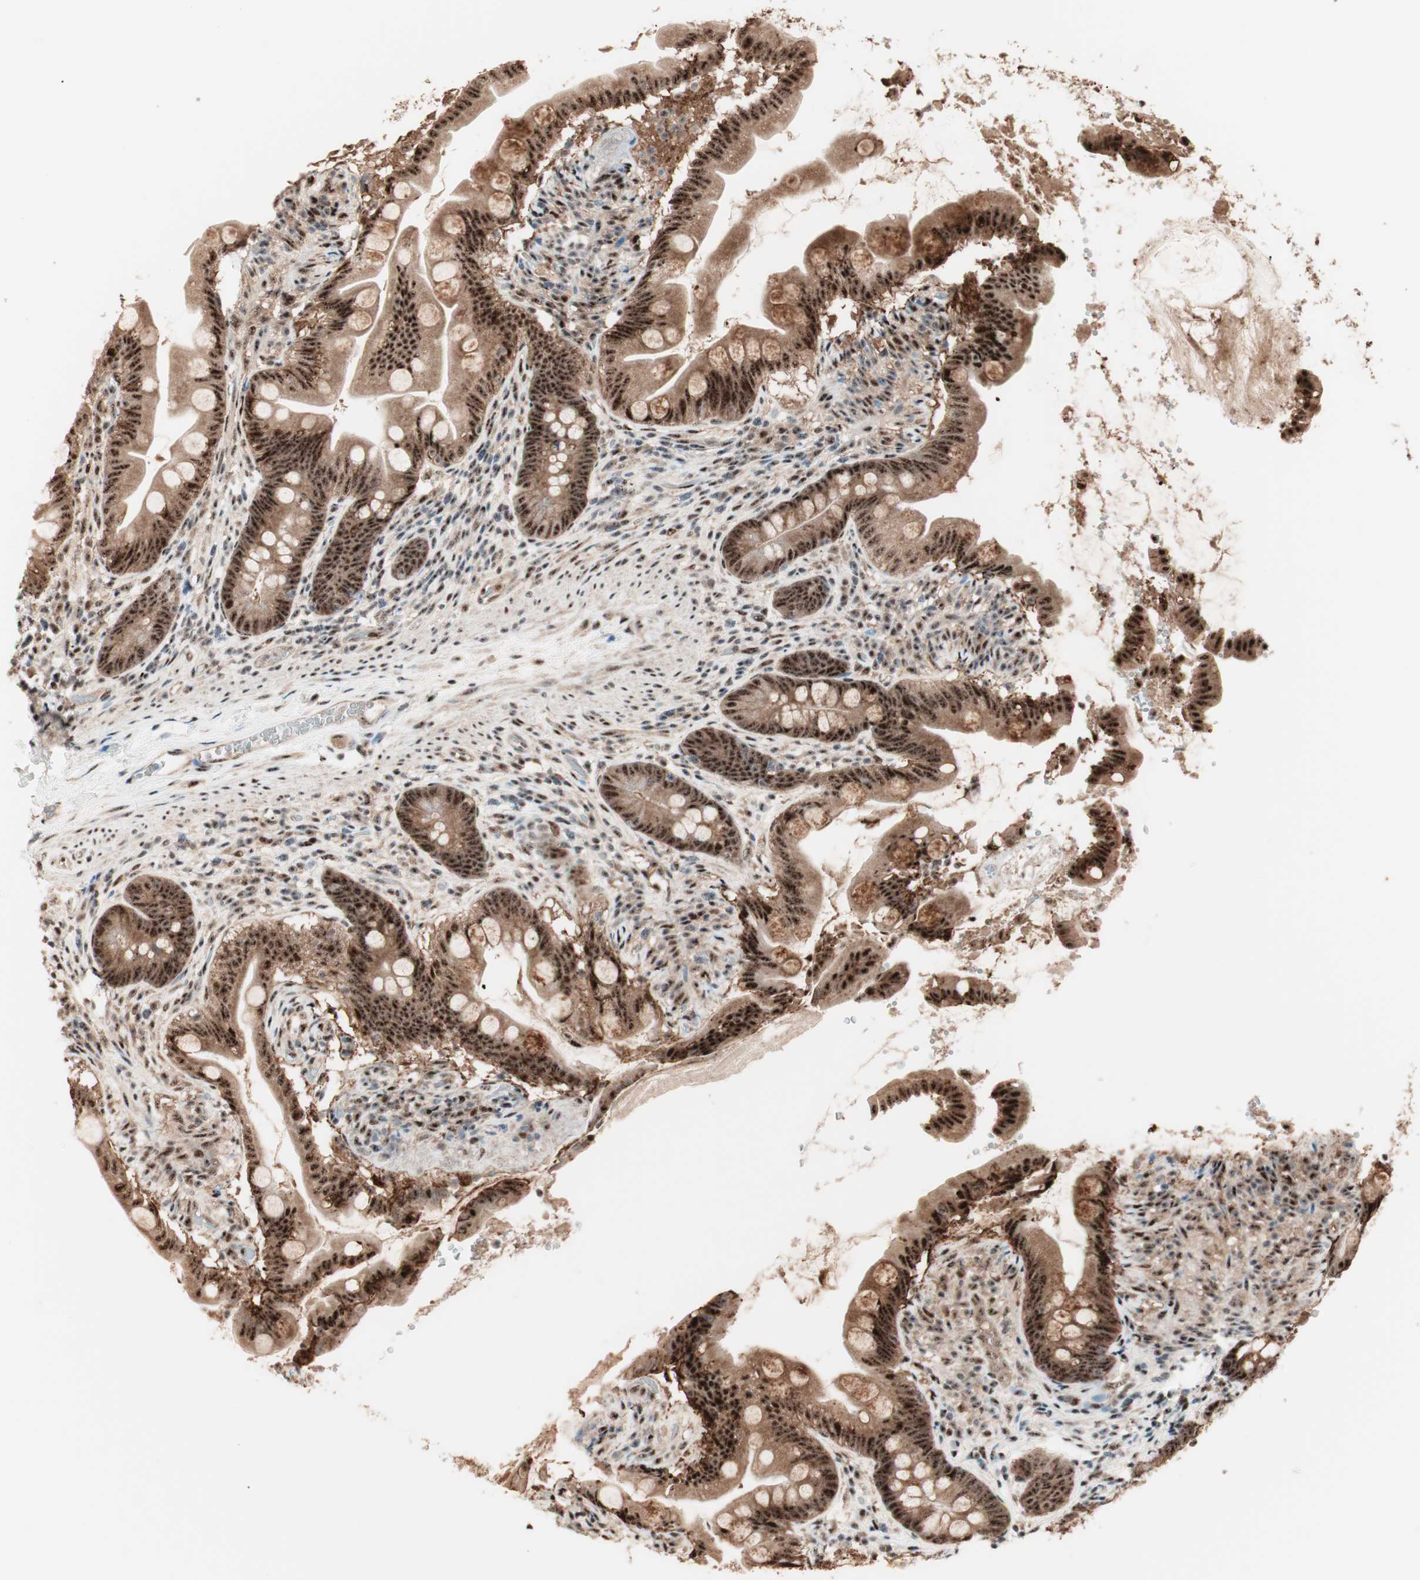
{"staining": {"intensity": "strong", "quantity": ">75%", "location": "cytoplasmic/membranous,nuclear"}, "tissue": "small intestine", "cell_type": "Glandular cells", "image_type": "normal", "snomed": [{"axis": "morphology", "description": "Normal tissue, NOS"}, {"axis": "topography", "description": "Small intestine"}], "caption": "Protein staining by immunohistochemistry shows strong cytoplasmic/membranous,nuclear expression in about >75% of glandular cells in benign small intestine.", "gene": "NR5A2", "patient": {"sex": "female", "age": 56}}